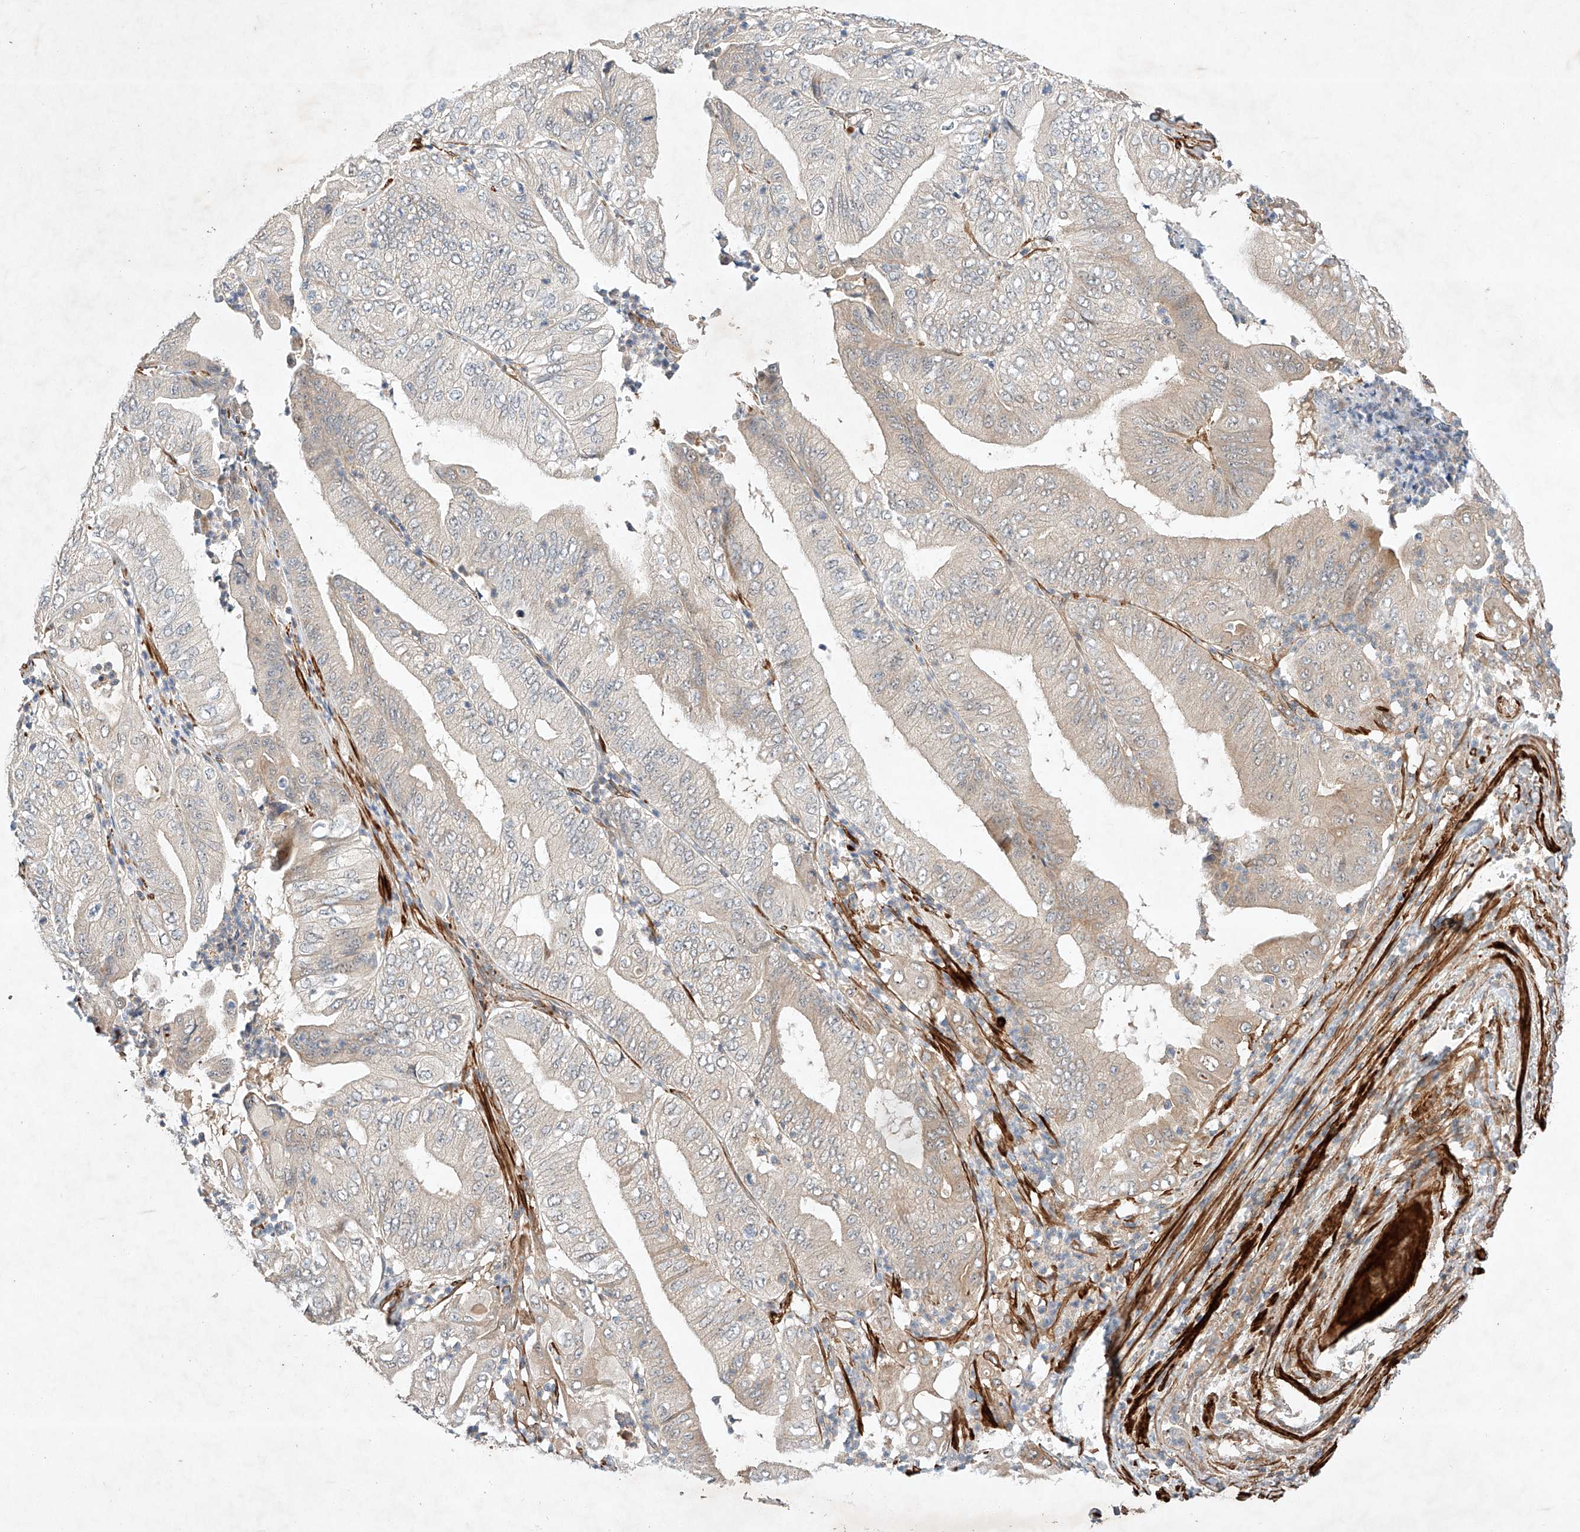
{"staining": {"intensity": "negative", "quantity": "none", "location": "none"}, "tissue": "pancreatic cancer", "cell_type": "Tumor cells", "image_type": "cancer", "snomed": [{"axis": "morphology", "description": "Adenocarcinoma, NOS"}, {"axis": "topography", "description": "Pancreas"}], "caption": "Tumor cells show no significant staining in adenocarcinoma (pancreatic).", "gene": "ARHGAP33", "patient": {"sex": "female", "age": 77}}